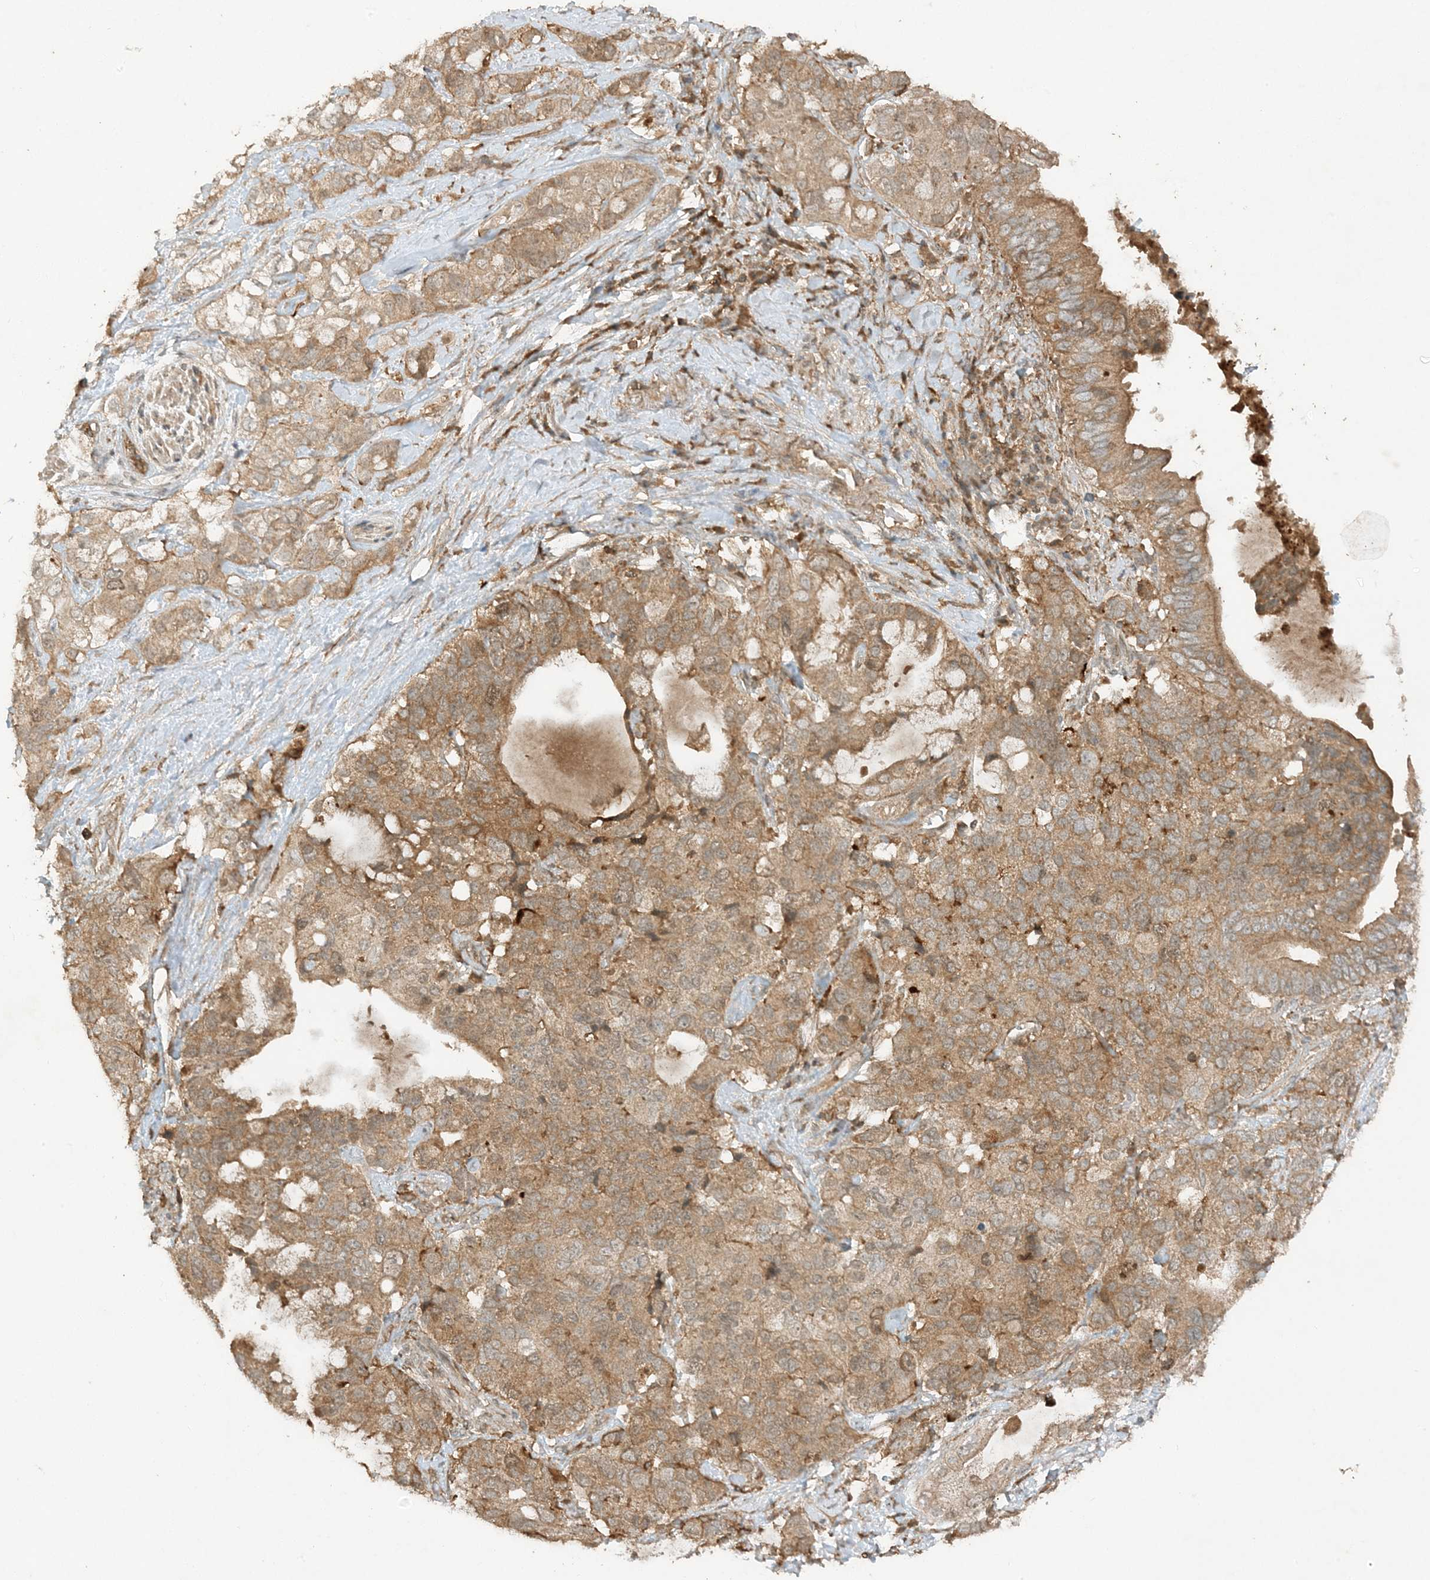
{"staining": {"intensity": "weak", "quantity": ">75%", "location": "cytoplasmic/membranous"}, "tissue": "pancreatic cancer", "cell_type": "Tumor cells", "image_type": "cancer", "snomed": [{"axis": "morphology", "description": "Adenocarcinoma, NOS"}, {"axis": "topography", "description": "Pancreas"}], "caption": "Immunohistochemistry of human adenocarcinoma (pancreatic) exhibits low levels of weak cytoplasmic/membranous positivity in approximately >75% of tumor cells. Immunohistochemistry stains the protein in brown and the nuclei are stained blue.", "gene": "XRN1", "patient": {"sex": "female", "age": 56}}